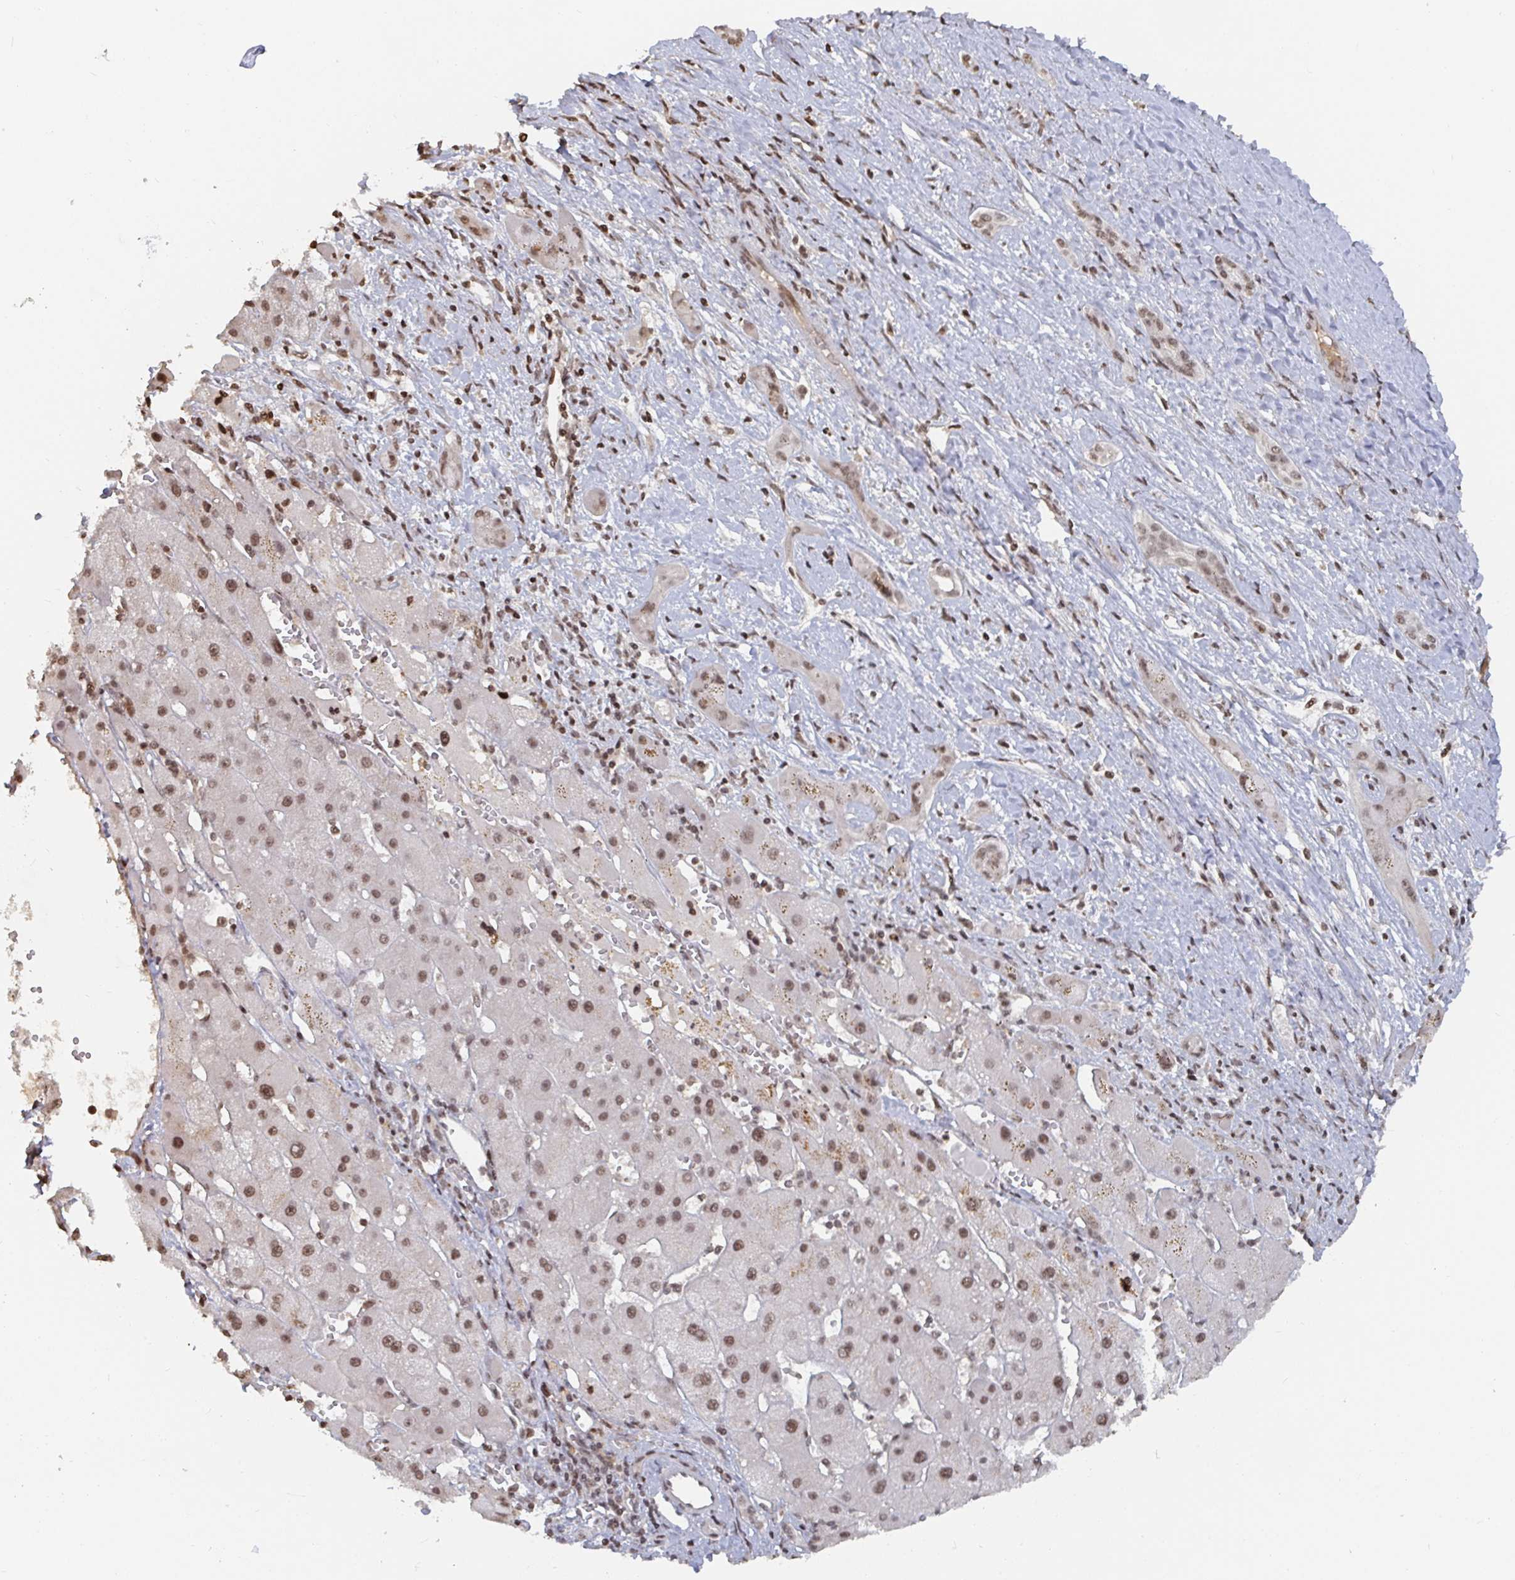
{"staining": {"intensity": "moderate", "quantity": ">75%", "location": "nuclear"}, "tissue": "liver cancer", "cell_type": "Tumor cells", "image_type": "cancer", "snomed": [{"axis": "morphology", "description": "Carcinoma, Hepatocellular, NOS"}, {"axis": "topography", "description": "Liver"}], "caption": "This is a micrograph of immunohistochemistry (IHC) staining of liver cancer, which shows moderate expression in the nuclear of tumor cells.", "gene": "ZDHHC12", "patient": {"sex": "female", "age": 82}}